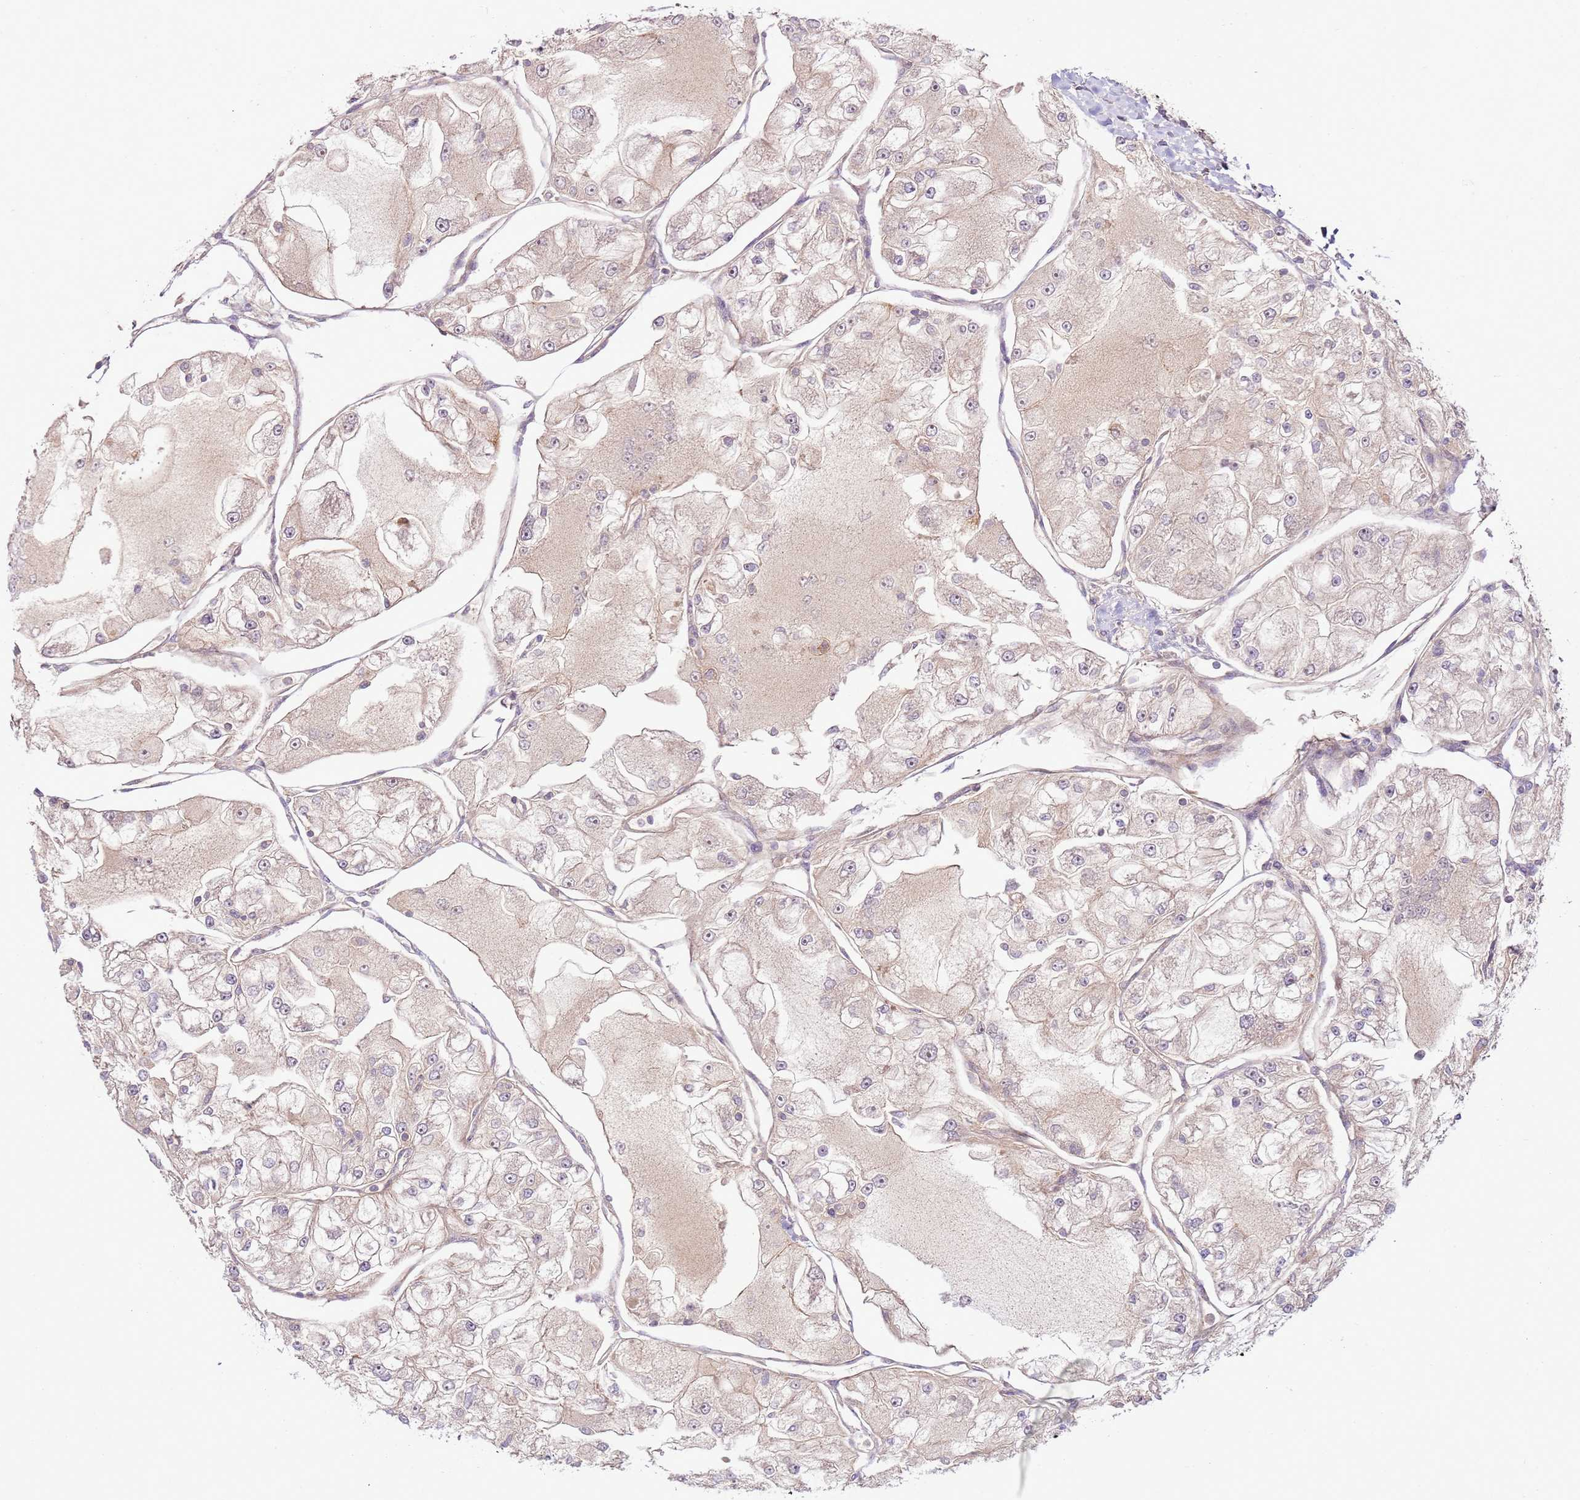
{"staining": {"intensity": "negative", "quantity": "none", "location": "none"}, "tissue": "renal cancer", "cell_type": "Tumor cells", "image_type": "cancer", "snomed": [{"axis": "morphology", "description": "Adenocarcinoma, NOS"}, {"axis": "topography", "description": "Kidney"}], "caption": "The micrograph exhibits no significant staining in tumor cells of renal adenocarcinoma.", "gene": "ZNF624", "patient": {"sex": "female", "age": 72}}